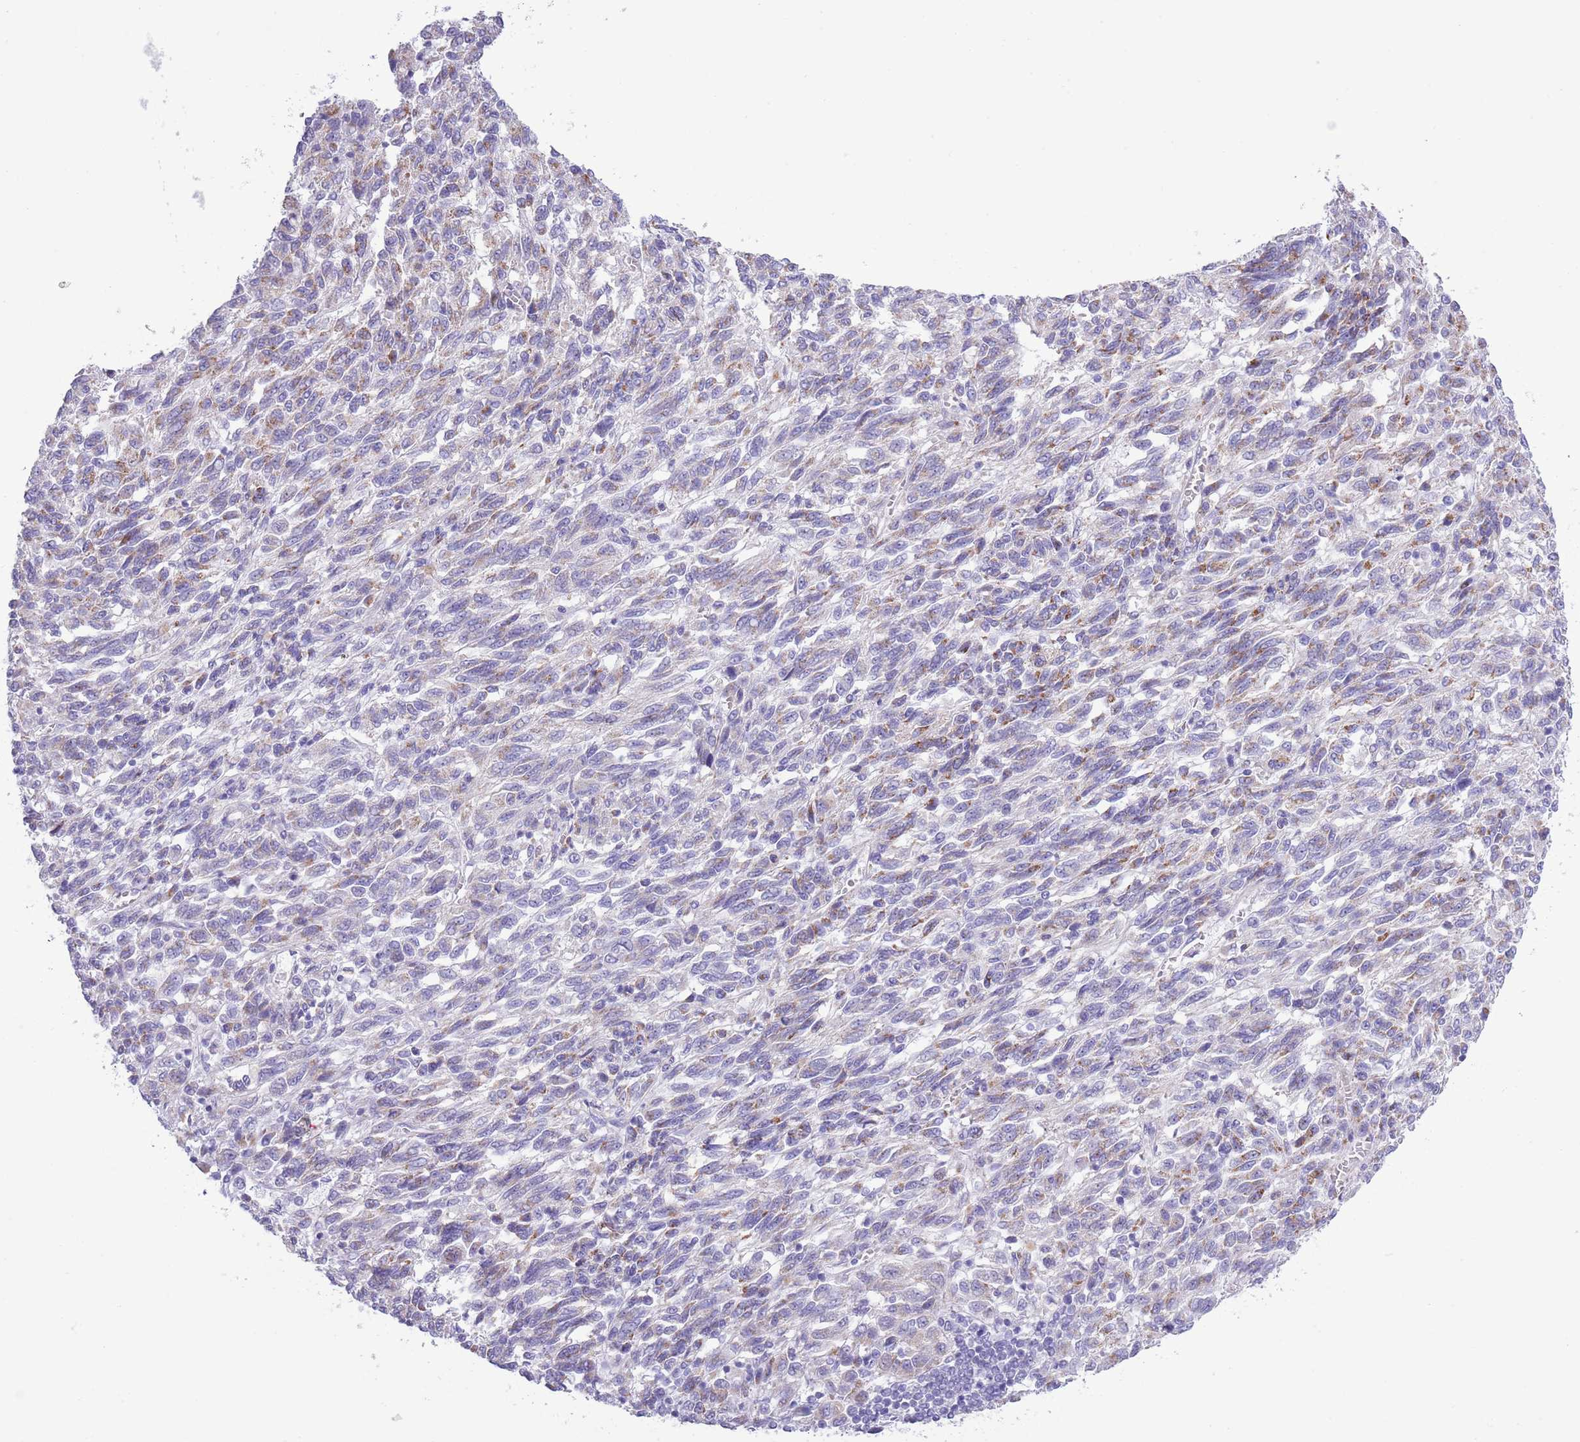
{"staining": {"intensity": "moderate", "quantity": "<25%", "location": "cytoplasmic/membranous"}, "tissue": "melanoma", "cell_type": "Tumor cells", "image_type": "cancer", "snomed": [{"axis": "morphology", "description": "Malignant melanoma, Metastatic site"}, {"axis": "topography", "description": "Lung"}], "caption": "Immunohistochemistry histopathology image of human malignant melanoma (metastatic site) stained for a protein (brown), which exhibits low levels of moderate cytoplasmic/membranous positivity in approximately <25% of tumor cells.", "gene": "MOCOS", "patient": {"sex": "male", "age": 64}}